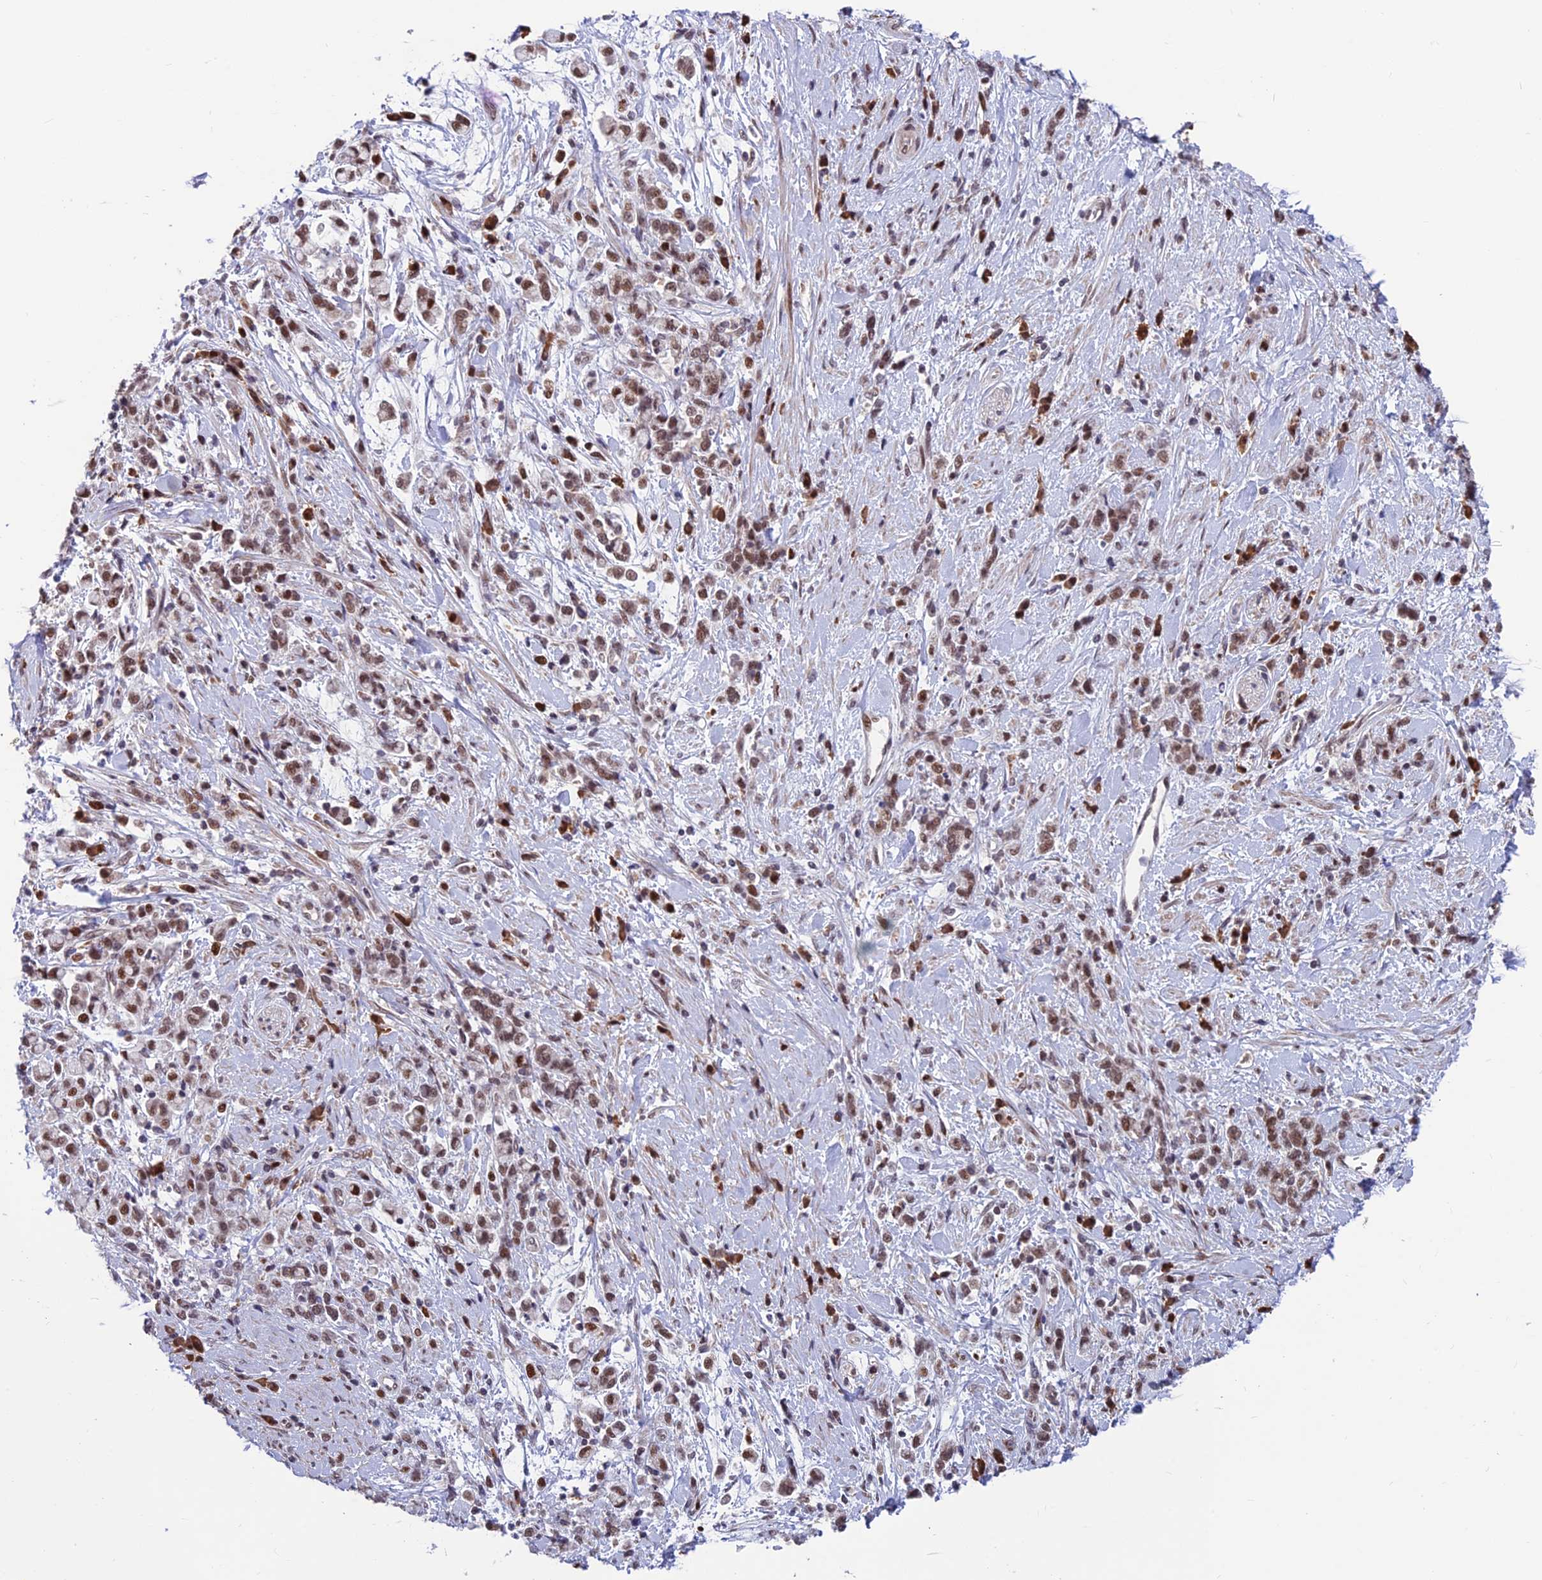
{"staining": {"intensity": "moderate", "quantity": ">75%", "location": "nuclear"}, "tissue": "stomach cancer", "cell_type": "Tumor cells", "image_type": "cancer", "snomed": [{"axis": "morphology", "description": "Adenocarcinoma, NOS"}, {"axis": "topography", "description": "Stomach"}], "caption": "Immunohistochemical staining of adenocarcinoma (stomach) shows medium levels of moderate nuclear expression in about >75% of tumor cells.", "gene": "KIAA1191", "patient": {"sex": "female", "age": 60}}